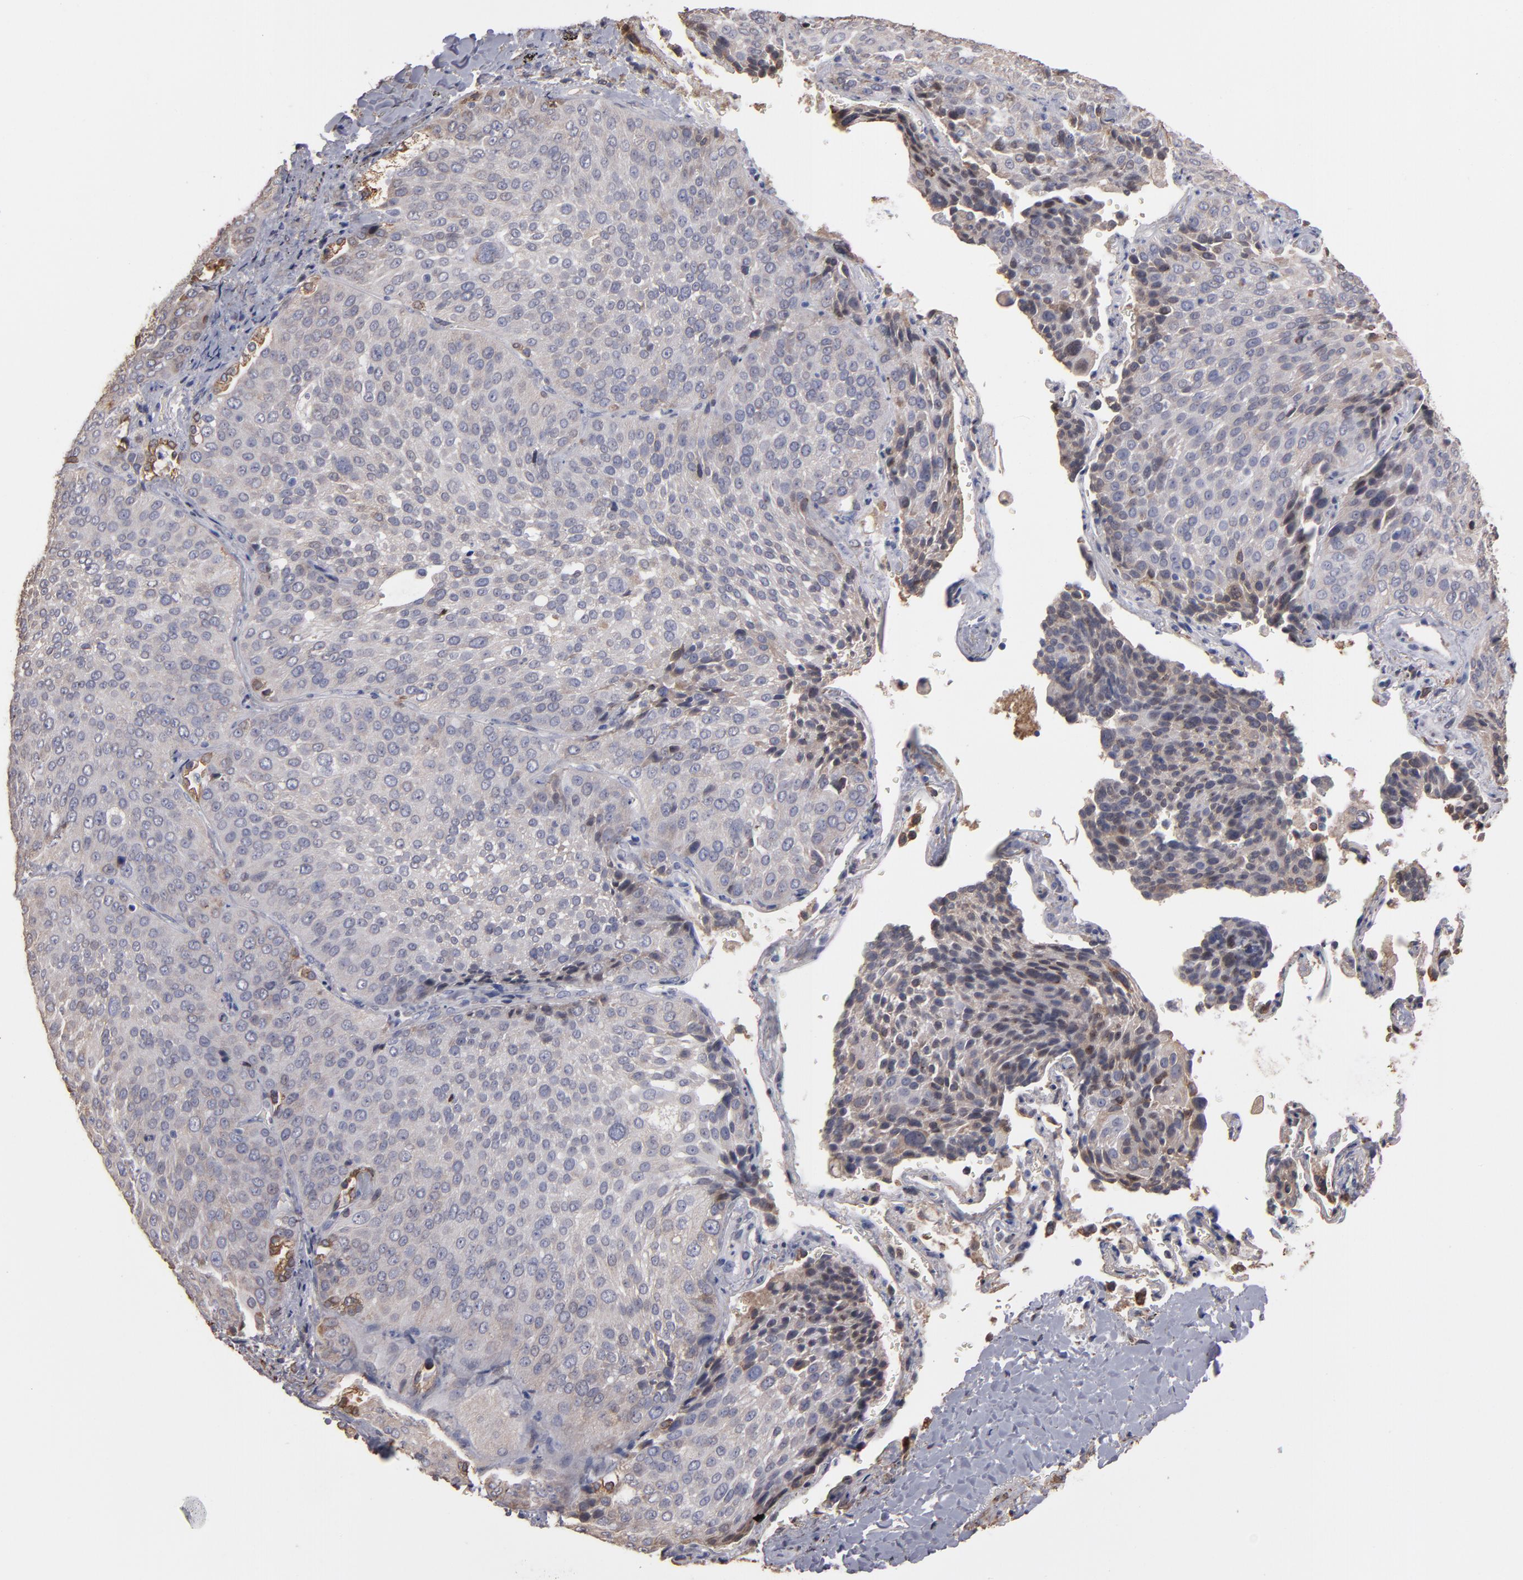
{"staining": {"intensity": "weak", "quantity": ">75%", "location": "cytoplasmic/membranous"}, "tissue": "lung cancer", "cell_type": "Tumor cells", "image_type": "cancer", "snomed": [{"axis": "morphology", "description": "Squamous cell carcinoma, NOS"}, {"axis": "topography", "description": "Lung"}], "caption": "Lung cancer tissue demonstrates weak cytoplasmic/membranous expression in about >75% of tumor cells", "gene": "PGRMC1", "patient": {"sex": "male", "age": 54}}